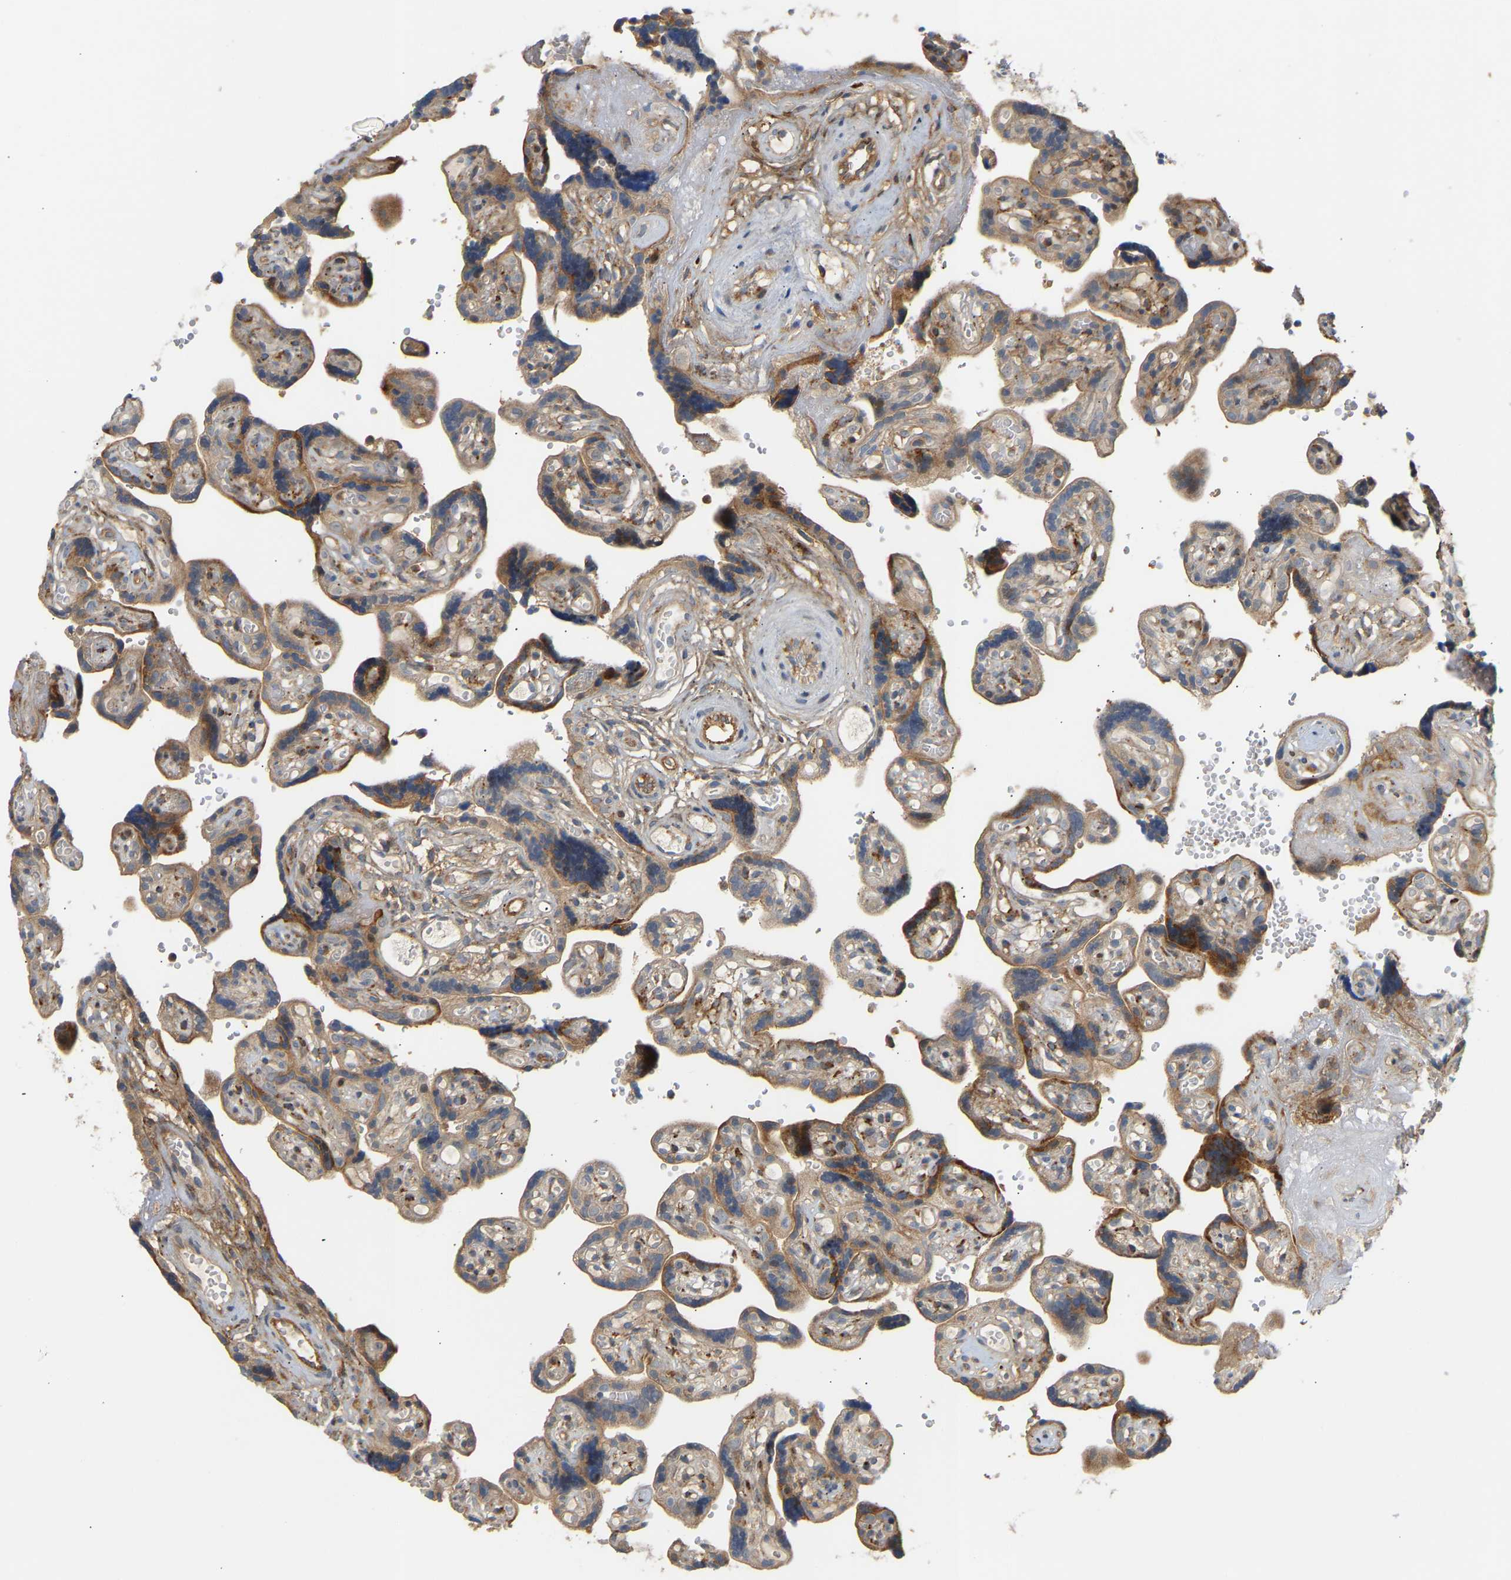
{"staining": {"intensity": "strong", "quantity": ">75%", "location": "cytoplasmic/membranous"}, "tissue": "placenta", "cell_type": "Decidual cells", "image_type": "normal", "snomed": [{"axis": "morphology", "description": "Normal tissue, NOS"}, {"axis": "topography", "description": "Placenta"}], "caption": "This micrograph displays immunohistochemistry (IHC) staining of benign placenta, with high strong cytoplasmic/membranous expression in about >75% of decidual cells.", "gene": "PLCG2", "patient": {"sex": "female", "age": 30}}